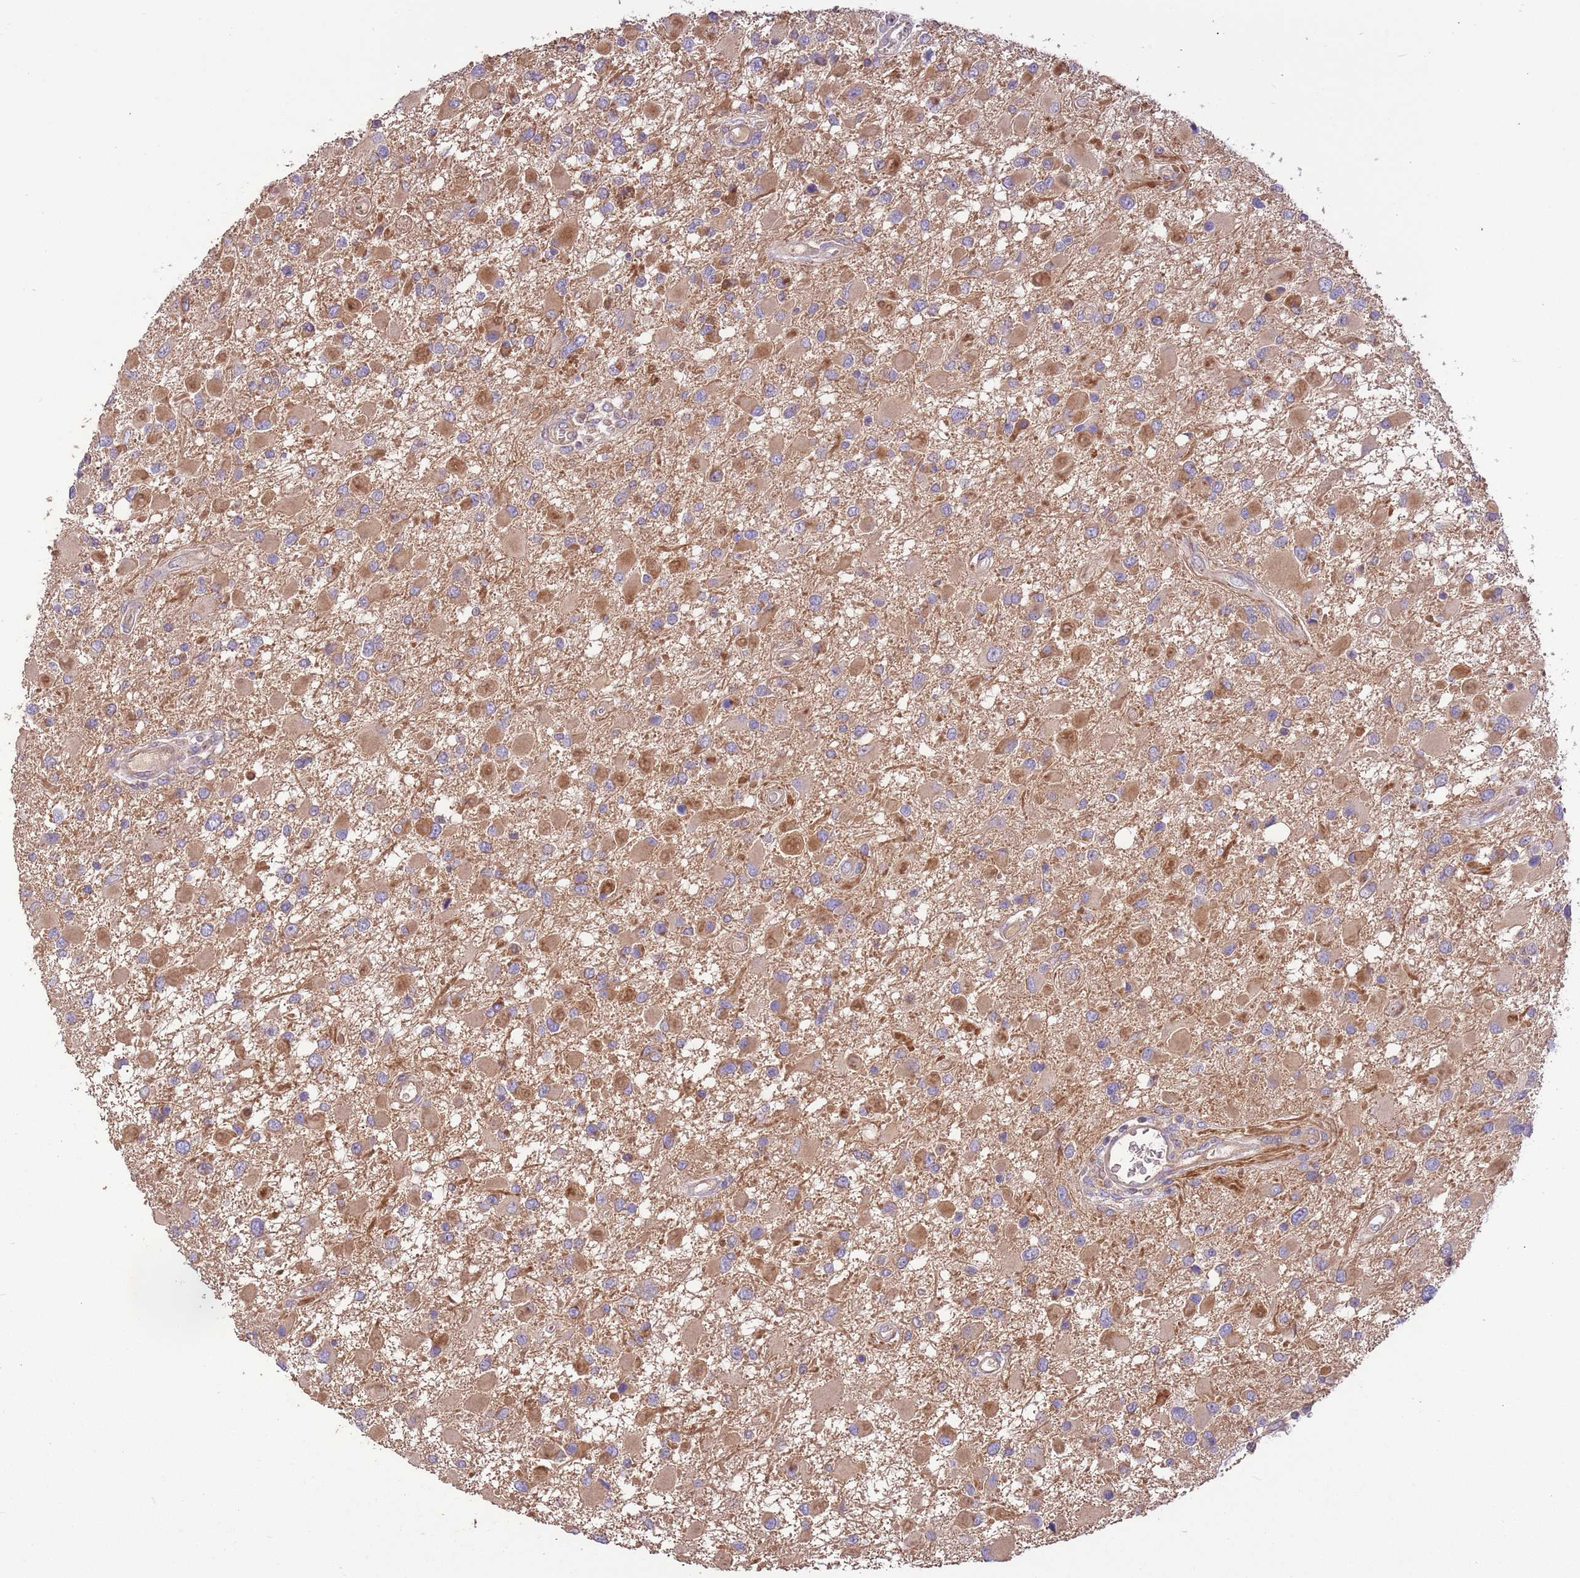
{"staining": {"intensity": "weak", "quantity": "25%-75%", "location": "cytoplasmic/membranous"}, "tissue": "glioma", "cell_type": "Tumor cells", "image_type": "cancer", "snomed": [{"axis": "morphology", "description": "Glioma, malignant, High grade"}, {"axis": "topography", "description": "Brain"}], "caption": "High-power microscopy captured an immunohistochemistry histopathology image of glioma, revealing weak cytoplasmic/membranous expression in approximately 25%-75% of tumor cells. Using DAB (3,3'-diaminobenzidine) (brown) and hematoxylin (blue) stains, captured at high magnification using brightfield microscopy.", "gene": "FAM89B", "patient": {"sex": "male", "age": 53}}